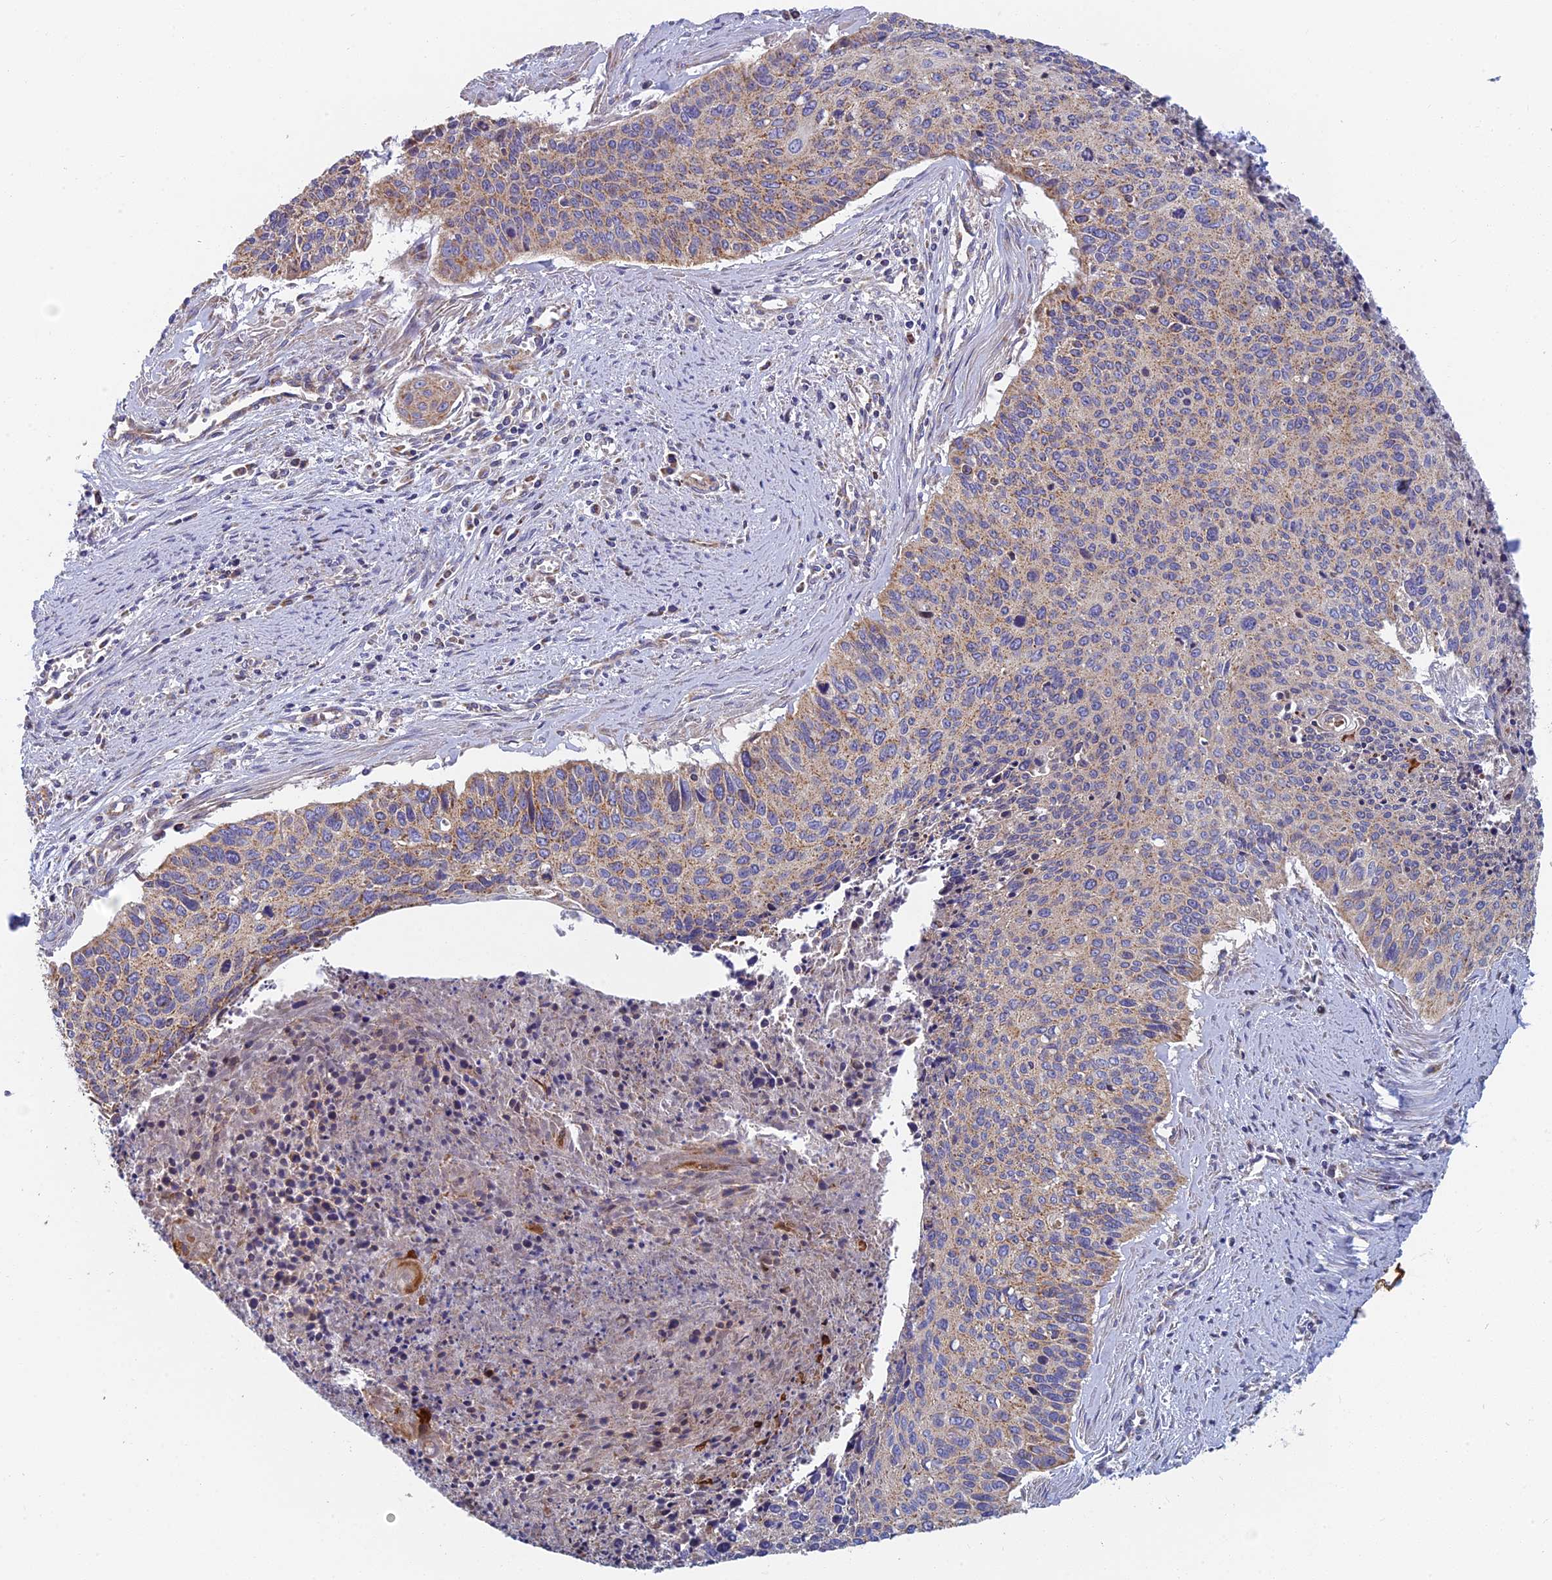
{"staining": {"intensity": "moderate", "quantity": "25%-75%", "location": "cytoplasmic/membranous"}, "tissue": "cervical cancer", "cell_type": "Tumor cells", "image_type": "cancer", "snomed": [{"axis": "morphology", "description": "Squamous cell carcinoma, NOS"}, {"axis": "topography", "description": "Cervix"}], "caption": "DAB (3,3'-diaminobenzidine) immunohistochemical staining of human cervical cancer (squamous cell carcinoma) demonstrates moderate cytoplasmic/membranous protein expression in about 25%-75% of tumor cells.", "gene": "MRPS9", "patient": {"sex": "female", "age": 55}}